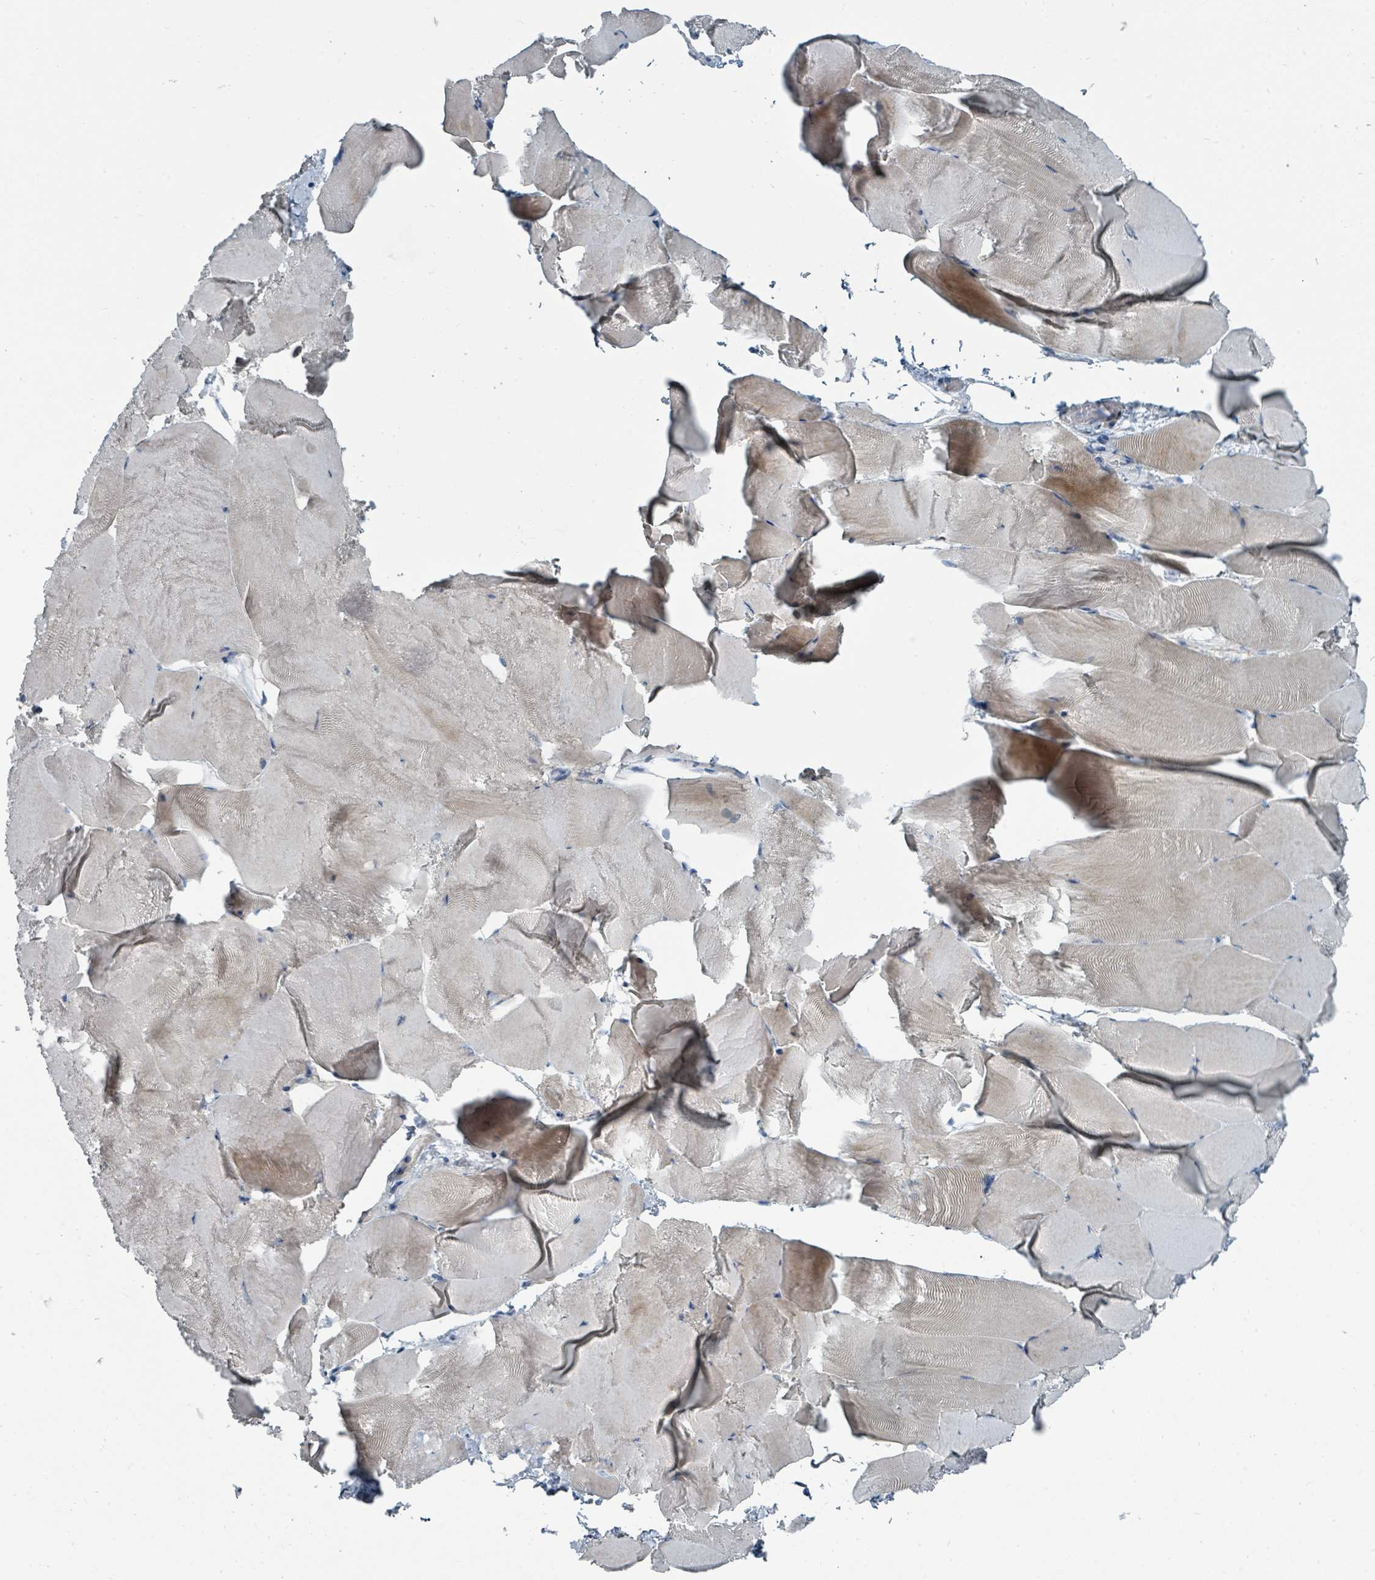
{"staining": {"intensity": "negative", "quantity": "none", "location": "none"}, "tissue": "skeletal muscle", "cell_type": "Myocytes", "image_type": "normal", "snomed": [{"axis": "morphology", "description": "Normal tissue, NOS"}, {"axis": "topography", "description": "Skeletal muscle"}], "caption": "This photomicrograph is of benign skeletal muscle stained with immunohistochemistry (IHC) to label a protein in brown with the nuclei are counter-stained blue. There is no staining in myocytes. Nuclei are stained in blue.", "gene": "SLC25A23", "patient": {"sex": "female", "age": 64}}